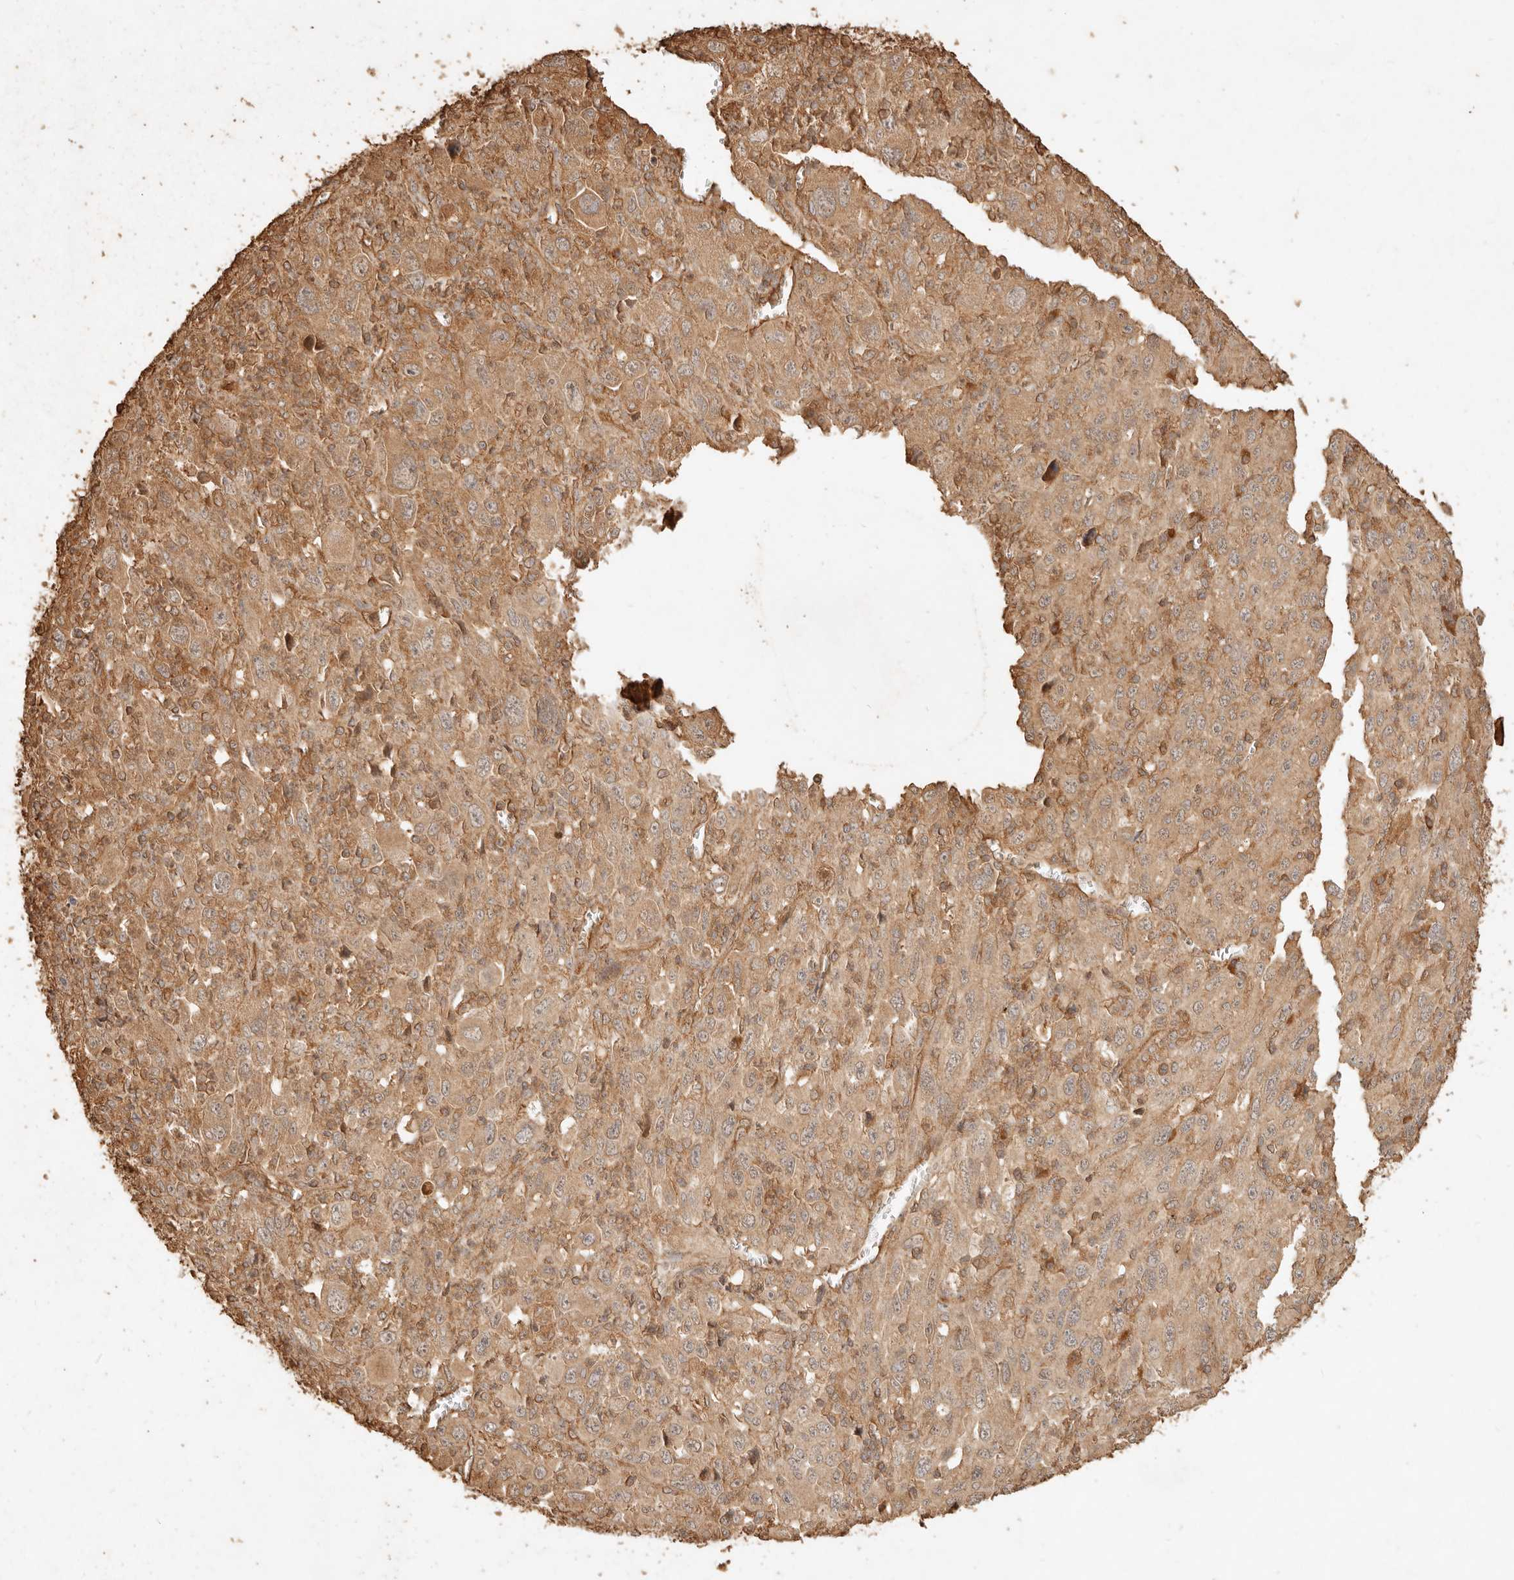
{"staining": {"intensity": "moderate", "quantity": ">75%", "location": "cytoplasmic/membranous"}, "tissue": "melanoma", "cell_type": "Tumor cells", "image_type": "cancer", "snomed": [{"axis": "morphology", "description": "Malignant melanoma, Metastatic site"}, {"axis": "topography", "description": "Skin"}], "caption": "Immunohistochemistry (IHC) photomicrograph of malignant melanoma (metastatic site) stained for a protein (brown), which displays medium levels of moderate cytoplasmic/membranous positivity in about >75% of tumor cells.", "gene": "FAM180B", "patient": {"sex": "female", "age": 56}}